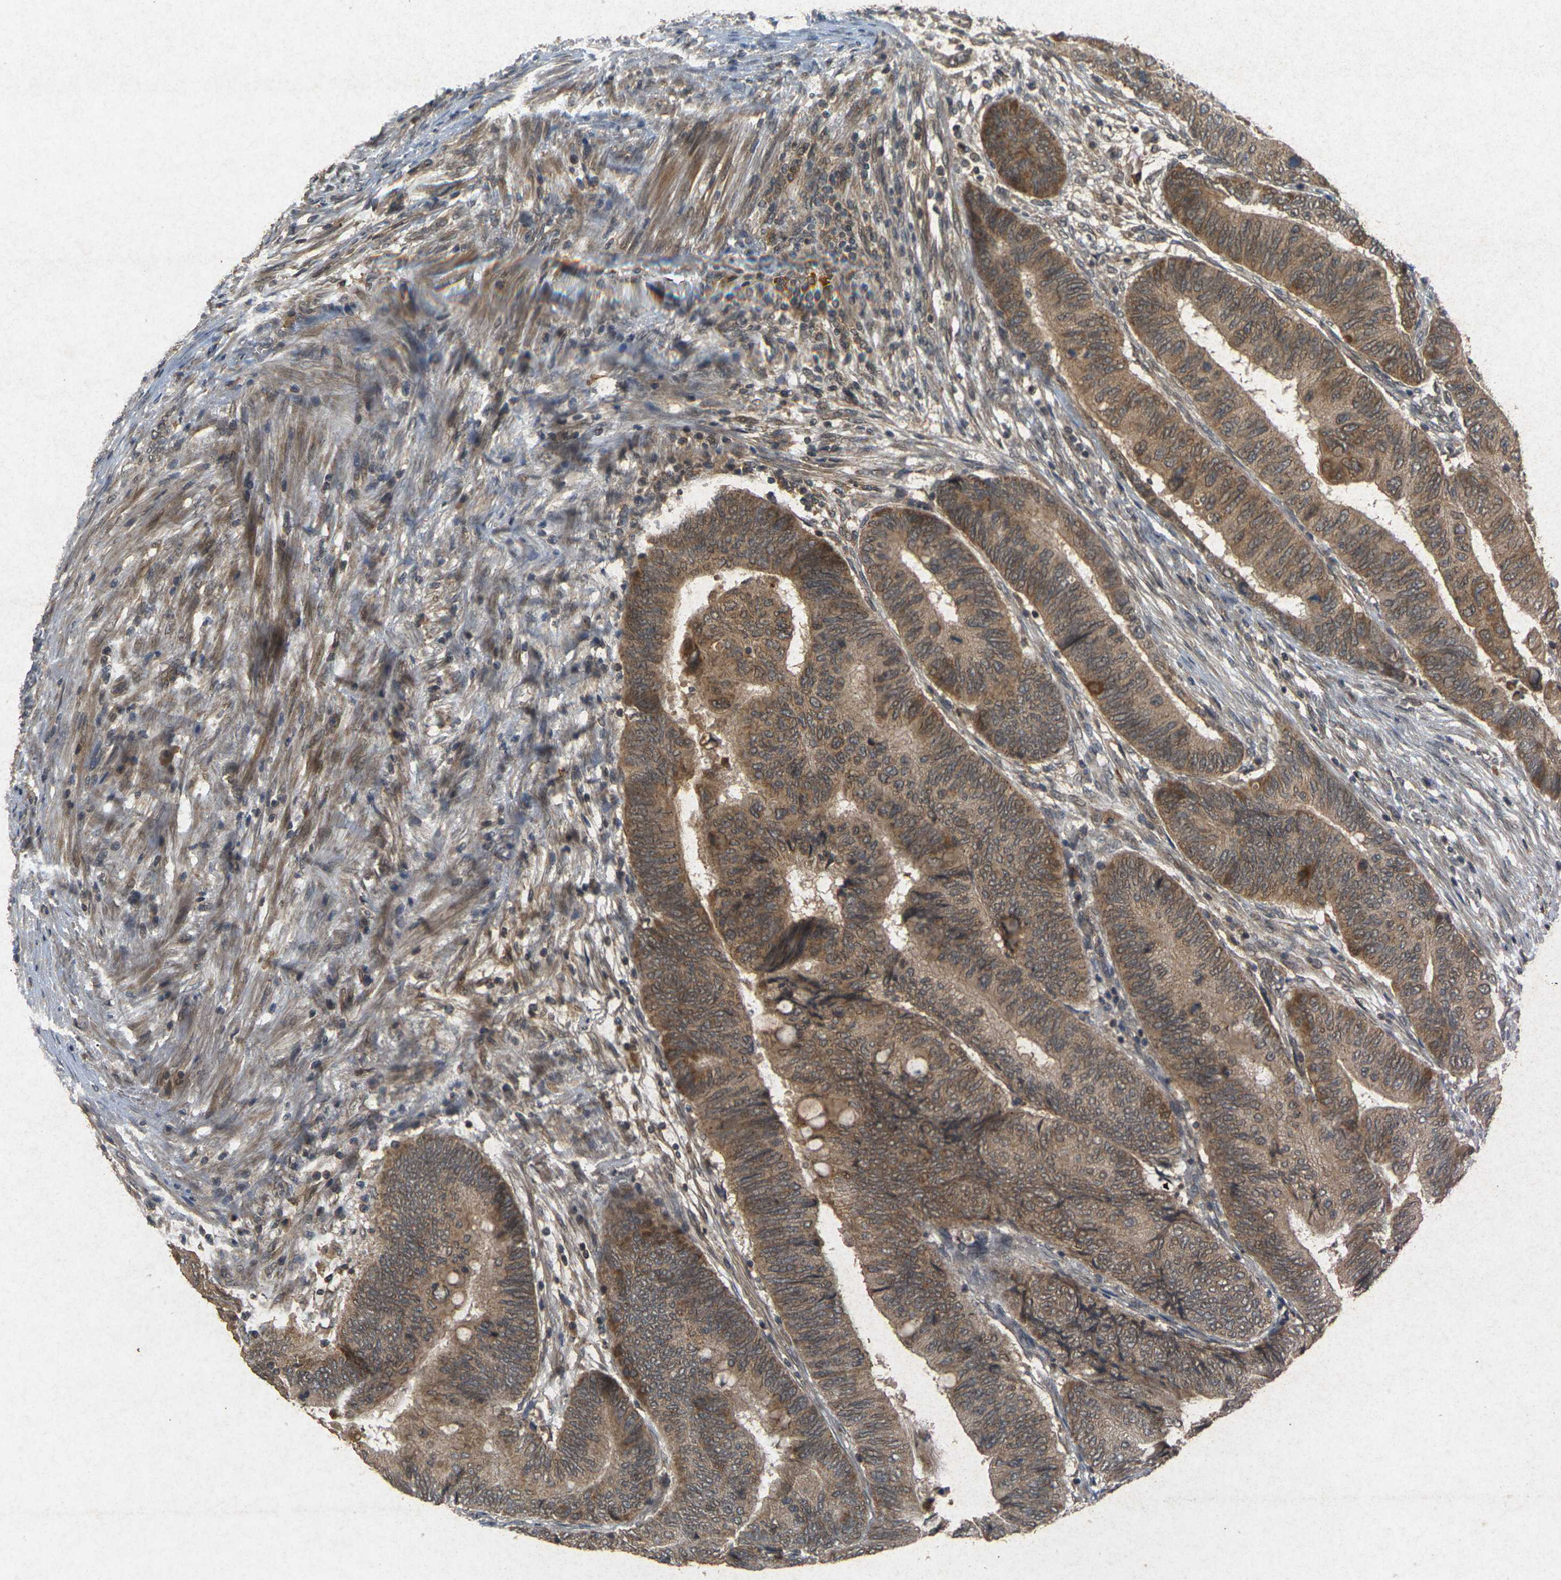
{"staining": {"intensity": "moderate", "quantity": ">75%", "location": "cytoplasmic/membranous"}, "tissue": "colorectal cancer", "cell_type": "Tumor cells", "image_type": "cancer", "snomed": [{"axis": "morphology", "description": "Normal tissue, NOS"}, {"axis": "morphology", "description": "Adenocarcinoma, NOS"}, {"axis": "topography", "description": "Rectum"}, {"axis": "topography", "description": "Peripheral nerve tissue"}], "caption": "Colorectal cancer tissue demonstrates moderate cytoplasmic/membranous expression in about >75% of tumor cells, visualized by immunohistochemistry. (IHC, brightfield microscopy, high magnification).", "gene": "ERN1", "patient": {"sex": "male", "age": 92}}